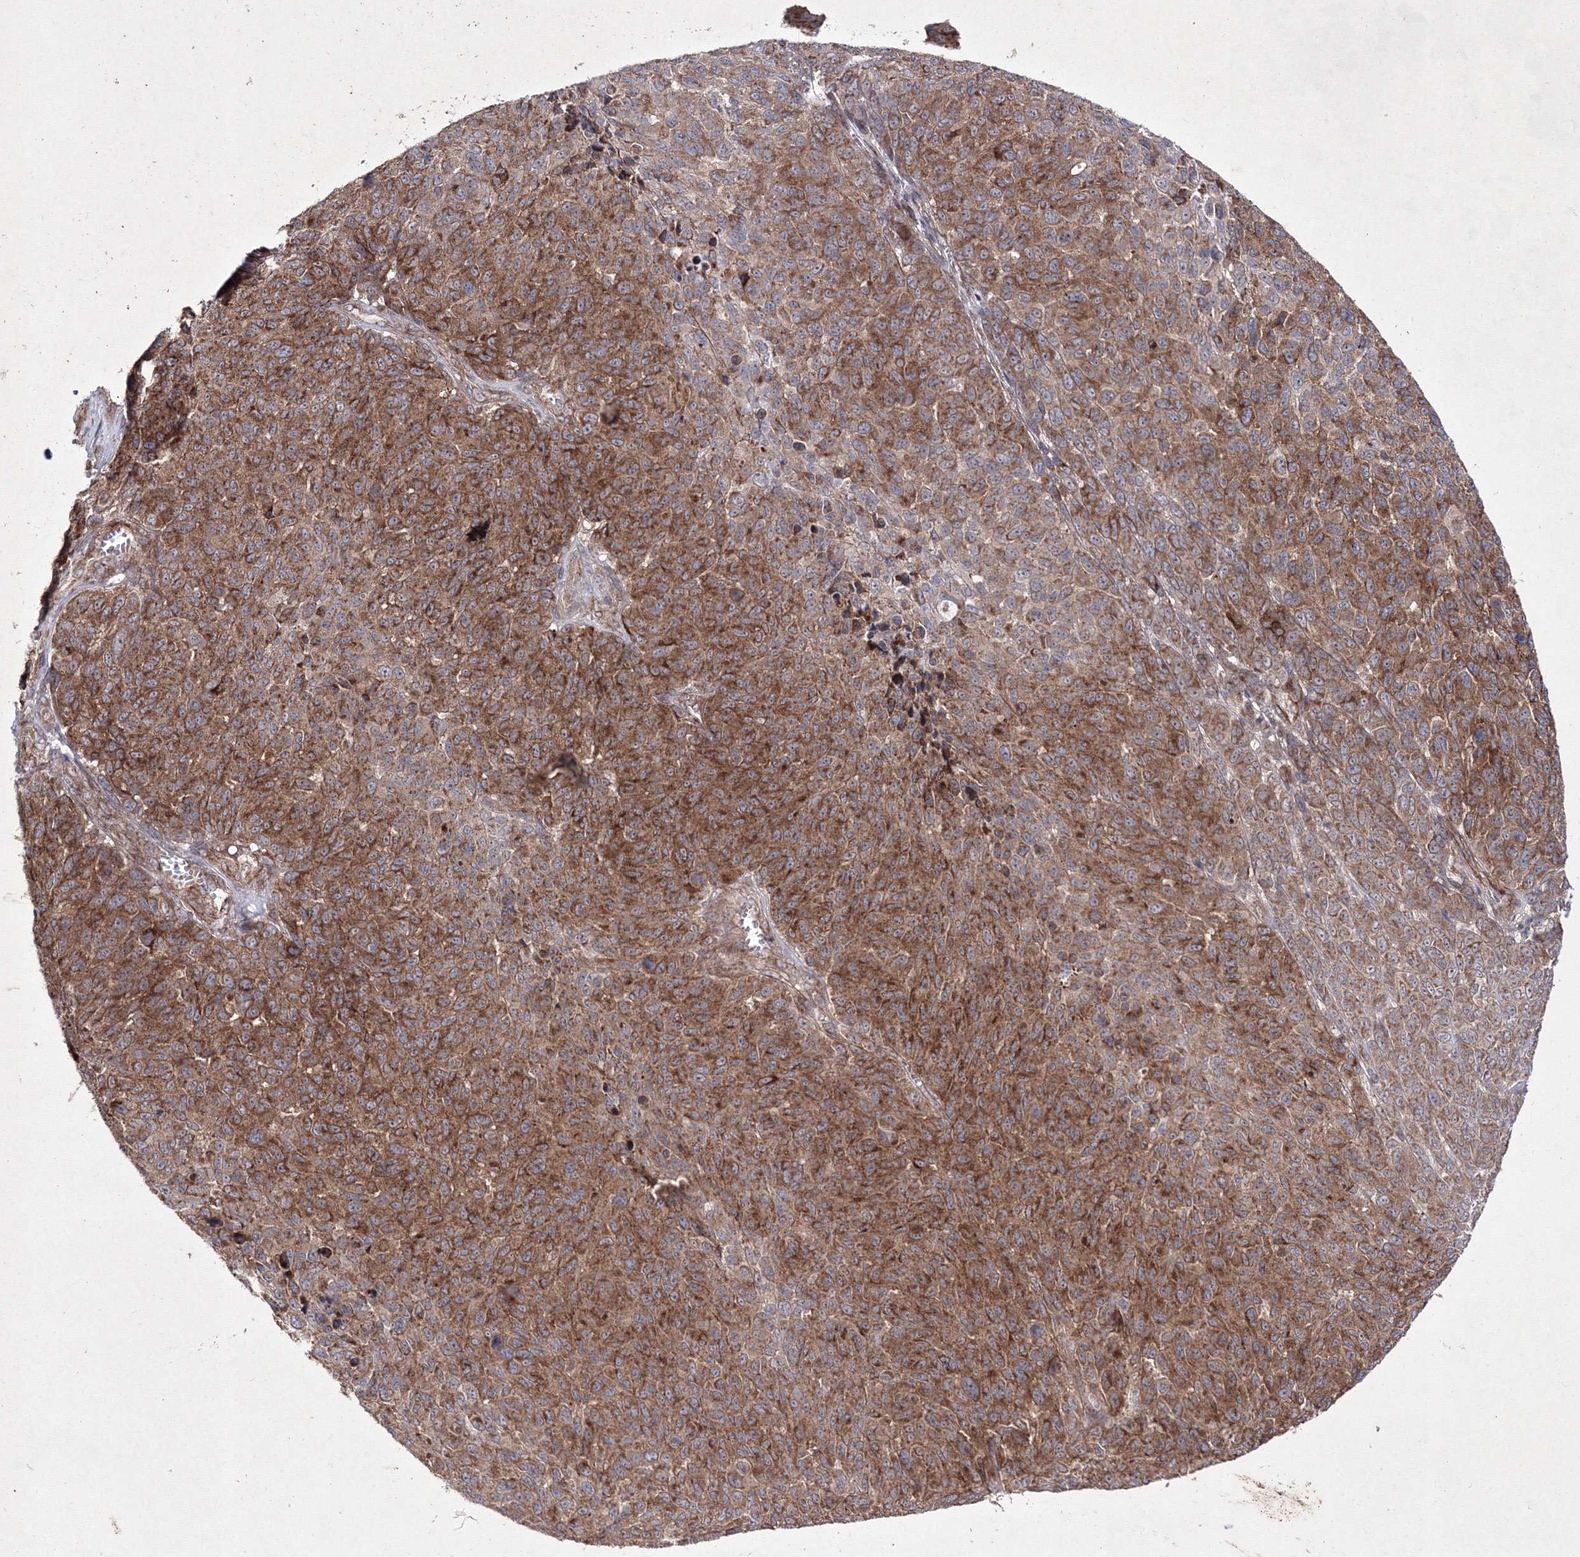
{"staining": {"intensity": "moderate", "quantity": ">75%", "location": "cytoplasmic/membranous"}, "tissue": "melanoma", "cell_type": "Tumor cells", "image_type": "cancer", "snomed": [{"axis": "morphology", "description": "Malignant melanoma, NOS"}, {"axis": "topography", "description": "Skin"}], "caption": "This photomicrograph reveals melanoma stained with immunohistochemistry to label a protein in brown. The cytoplasmic/membranous of tumor cells show moderate positivity for the protein. Nuclei are counter-stained blue.", "gene": "GFM1", "patient": {"sex": "male", "age": 49}}